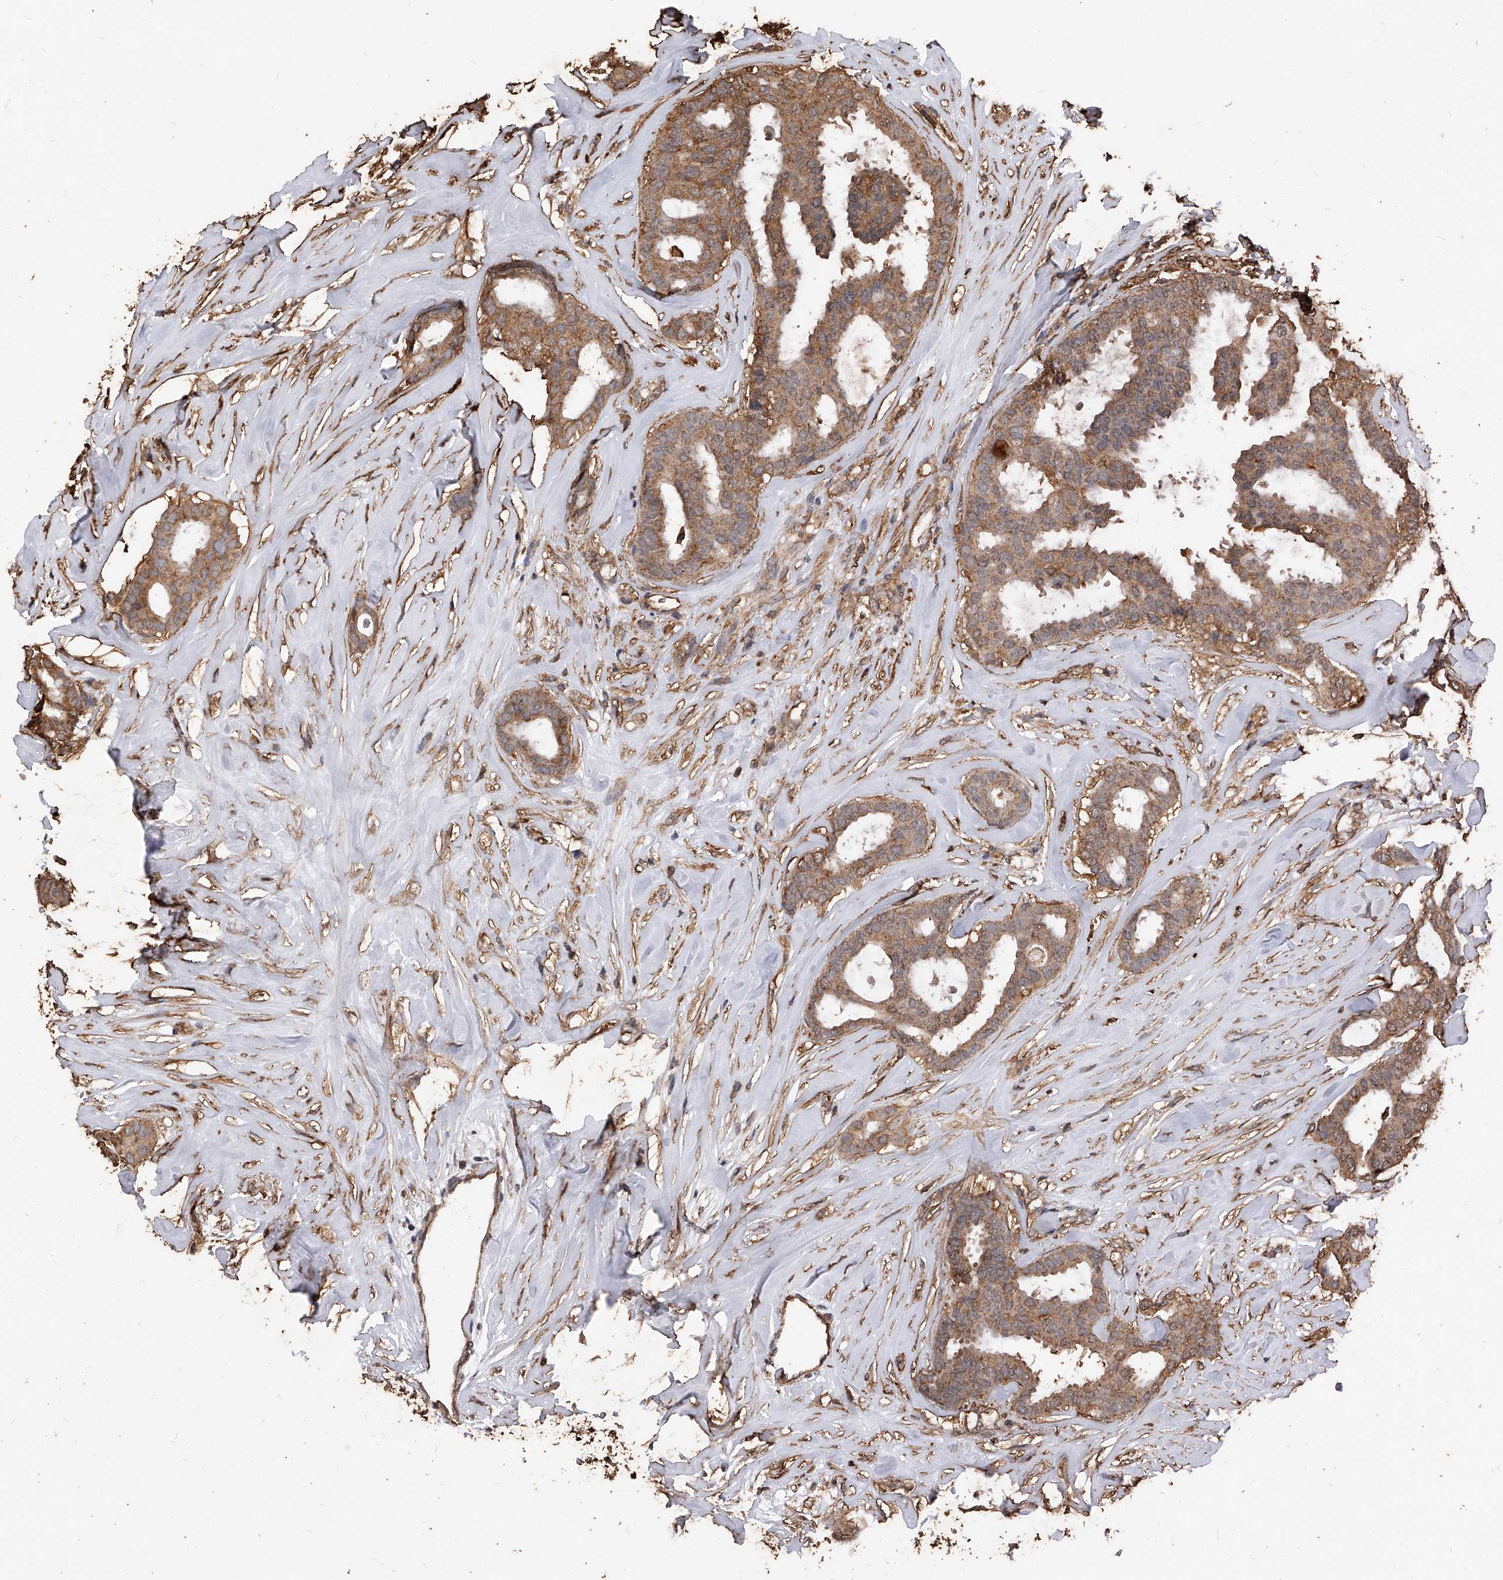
{"staining": {"intensity": "moderate", "quantity": ">75%", "location": "cytoplasmic/membranous"}, "tissue": "breast cancer", "cell_type": "Tumor cells", "image_type": "cancer", "snomed": [{"axis": "morphology", "description": "Duct carcinoma"}, {"axis": "topography", "description": "Breast"}], "caption": "This micrograph reveals IHC staining of breast invasive ductal carcinoma, with medium moderate cytoplasmic/membranous expression in approximately >75% of tumor cells.", "gene": "UCP2", "patient": {"sex": "female", "age": 75}}